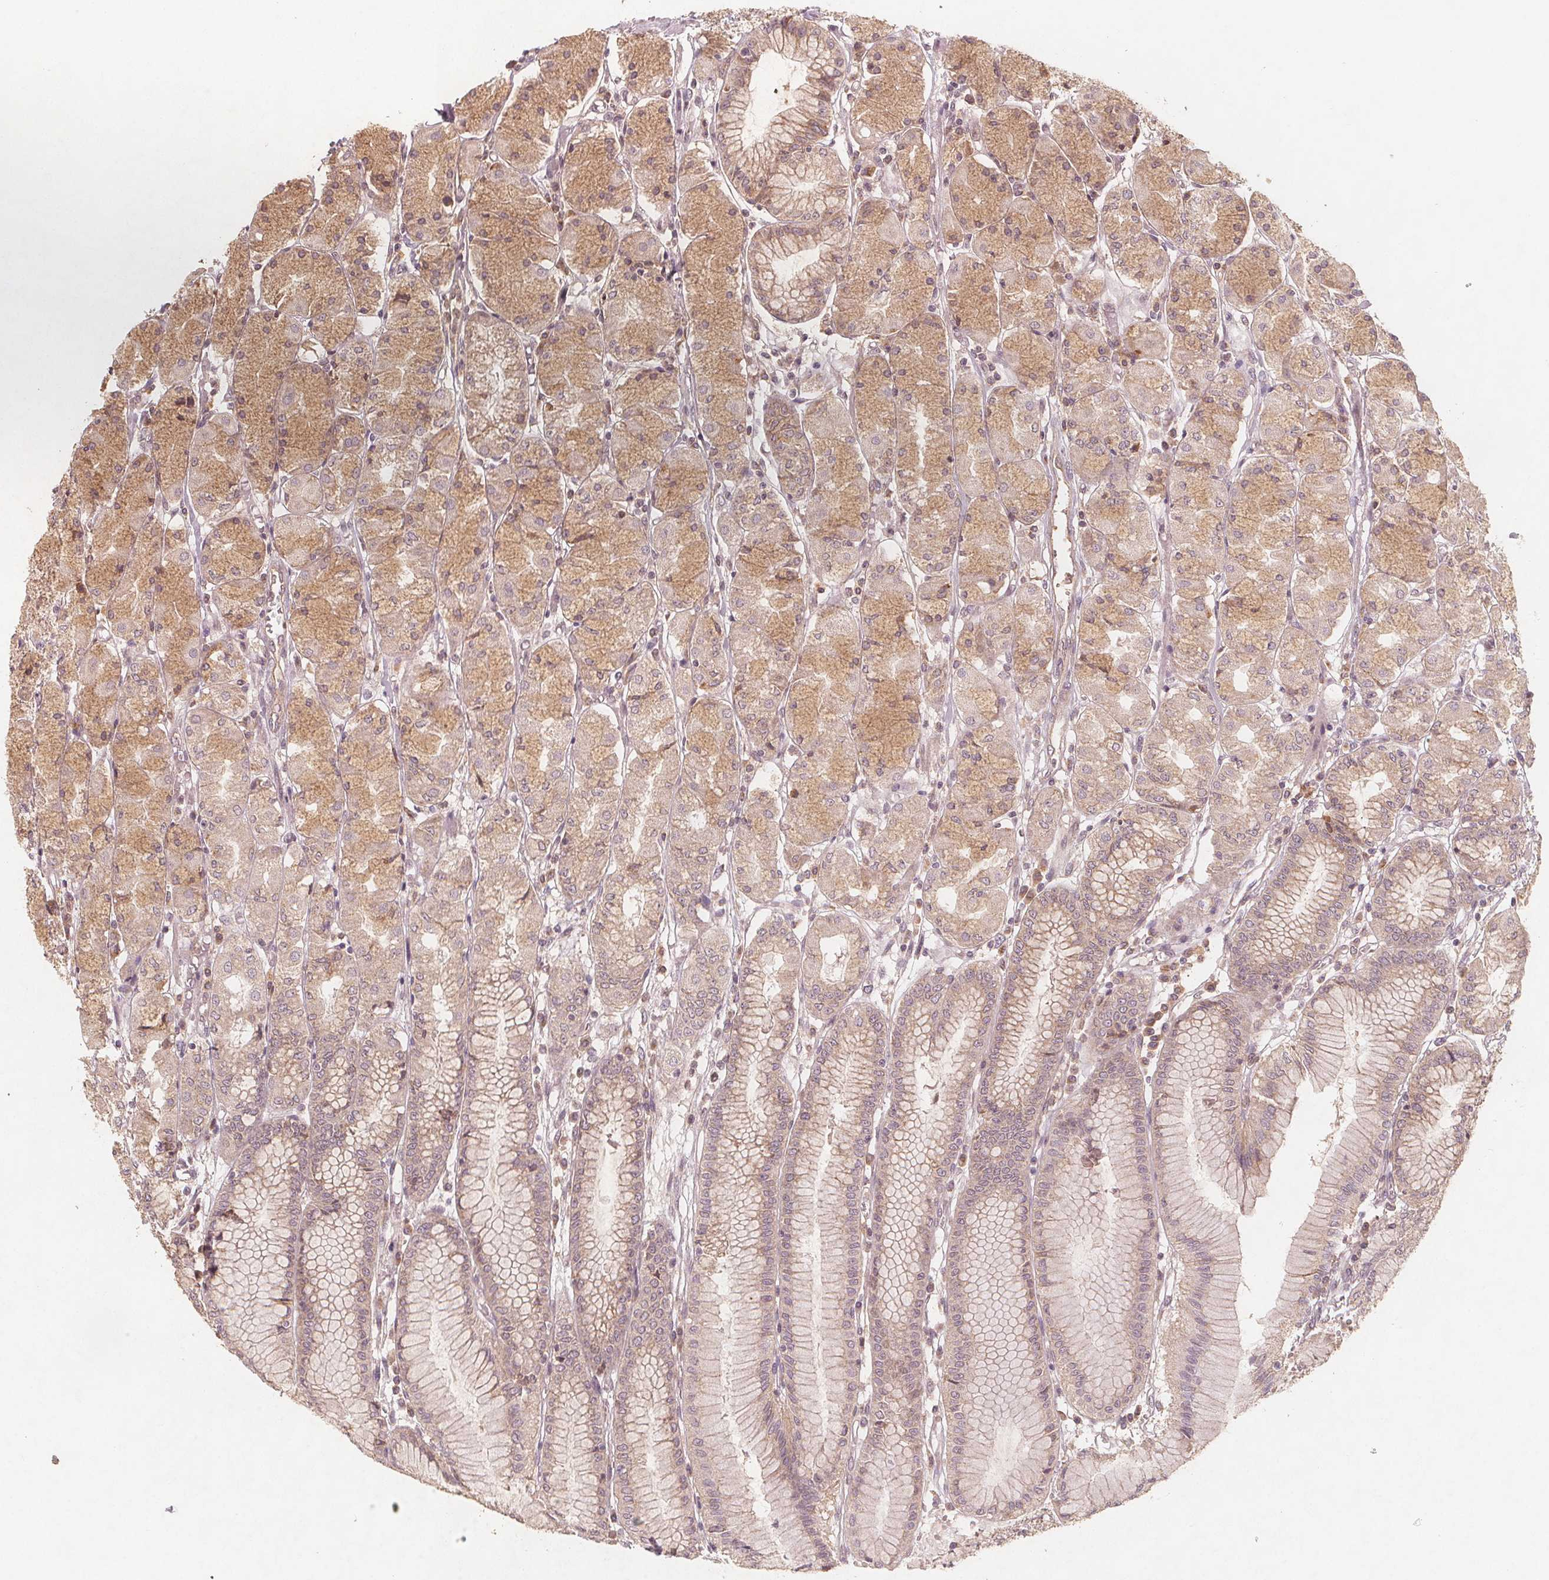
{"staining": {"intensity": "moderate", "quantity": "25%-75%", "location": "cytoplasmic/membranous"}, "tissue": "stomach", "cell_type": "Glandular cells", "image_type": "normal", "snomed": [{"axis": "morphology", "description": "Normal tissue, NOS"}, {"axis": "topography", "description": "Stomach, upper"}], "caption": "Protein expression analysis of benign stomach displays moderate cytoplasmic/membranous positivity in approximately 25%-75% of glandular cells.", "gene": "NCSTN", "patient": {"sex": "male", "age": 69}}